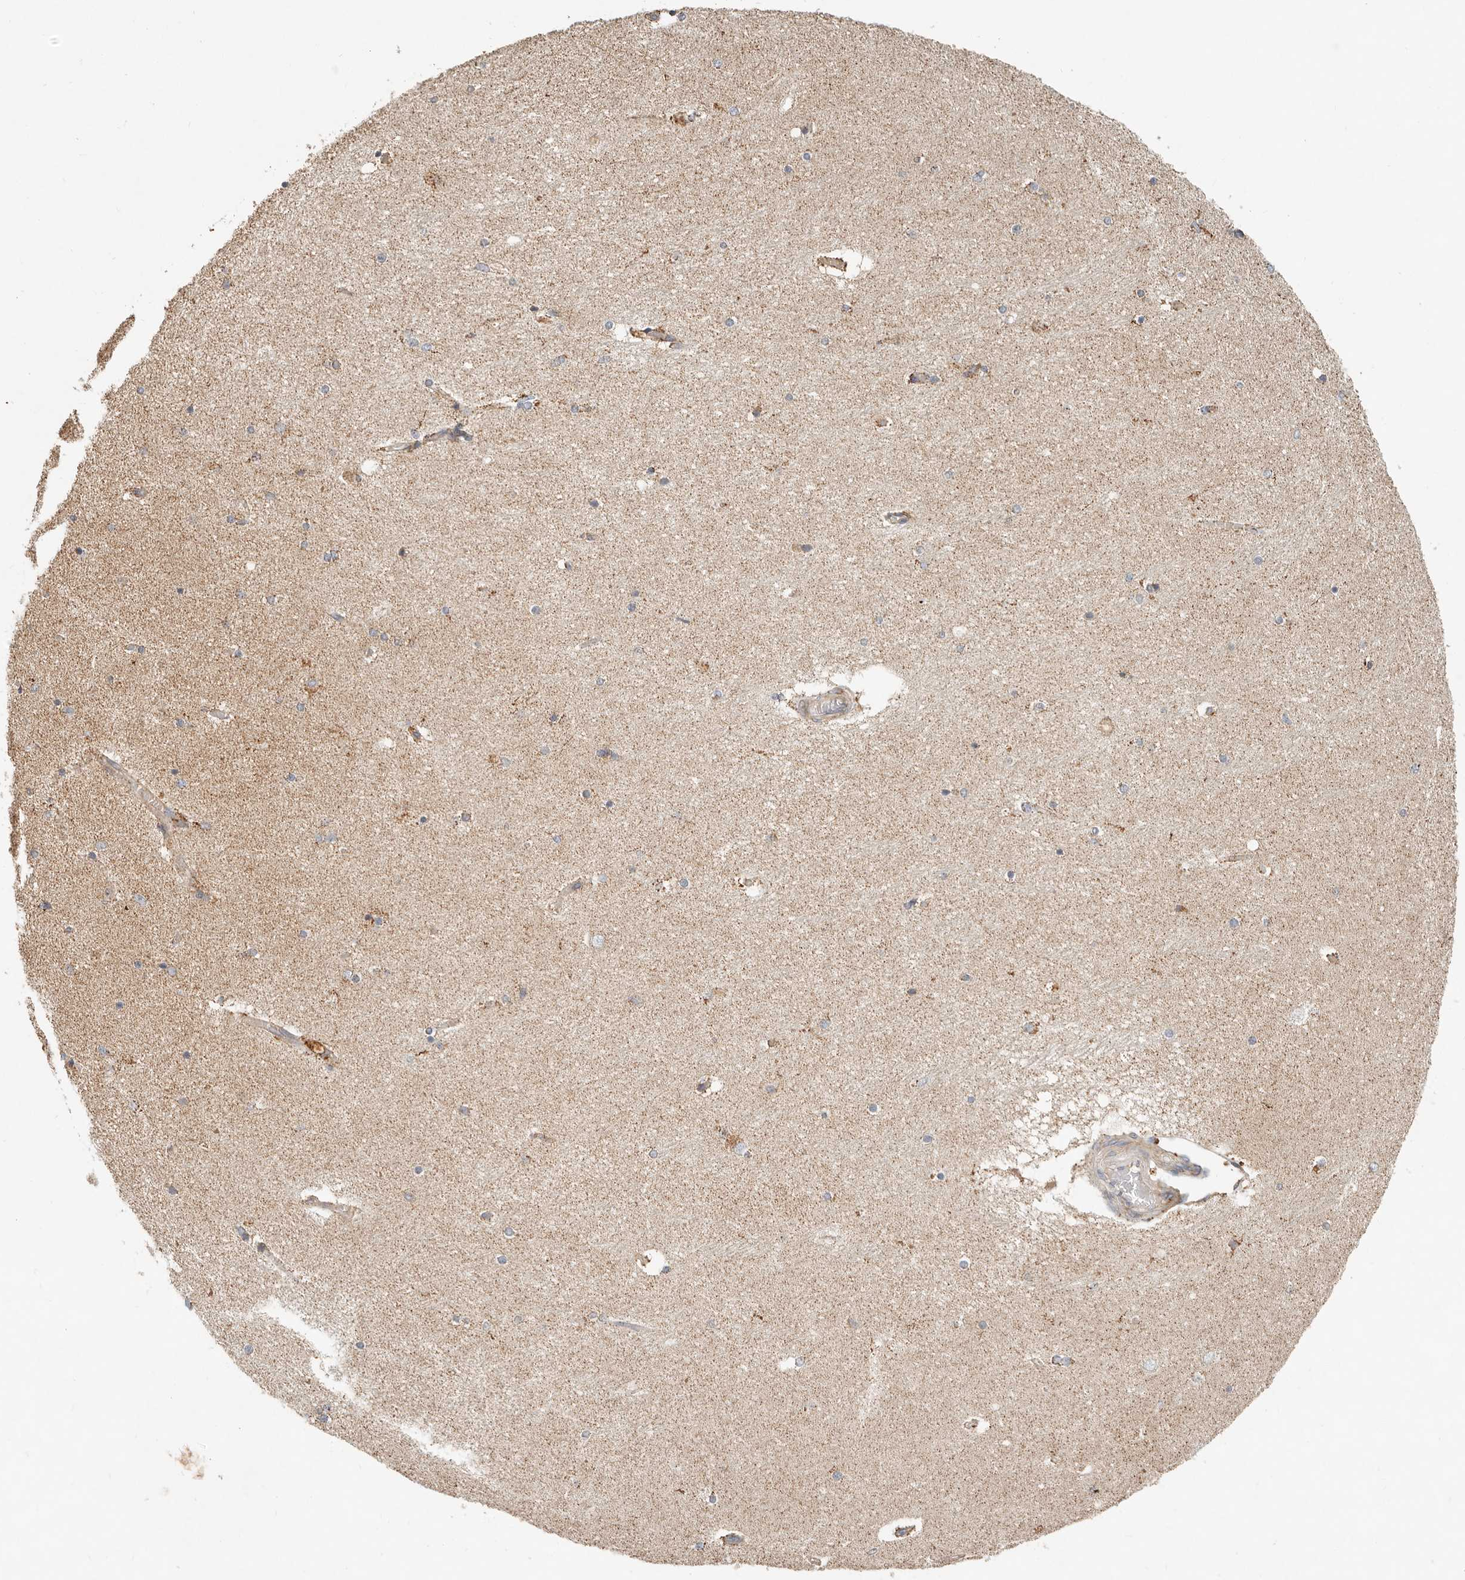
{"staining": {"intensity": "moderate", "quantity": "<25%", "location": "cytoplasmic/membranous"}, "tissue": "hippocampus", "cell_type": "Glial cells", "image_type": "normal", "snomed": [{"axis": "morphology", "description": "Normal tissue, NOS"}, {"axis": "topography", "description": "Hippocampus"}], "caption": "Benign hippocampus was stained to show a protein in brown. There is low levels of moderate cytoplasmic/membranous expression in about <25% of glial cells. The protein of interest is stained brown, and the nuclei are stained in blue (DAB IHC with brightfield microscopy, high magnification).", "gene": "ARHGEF10L", "patient": {"sex": "female", "age": 54}}